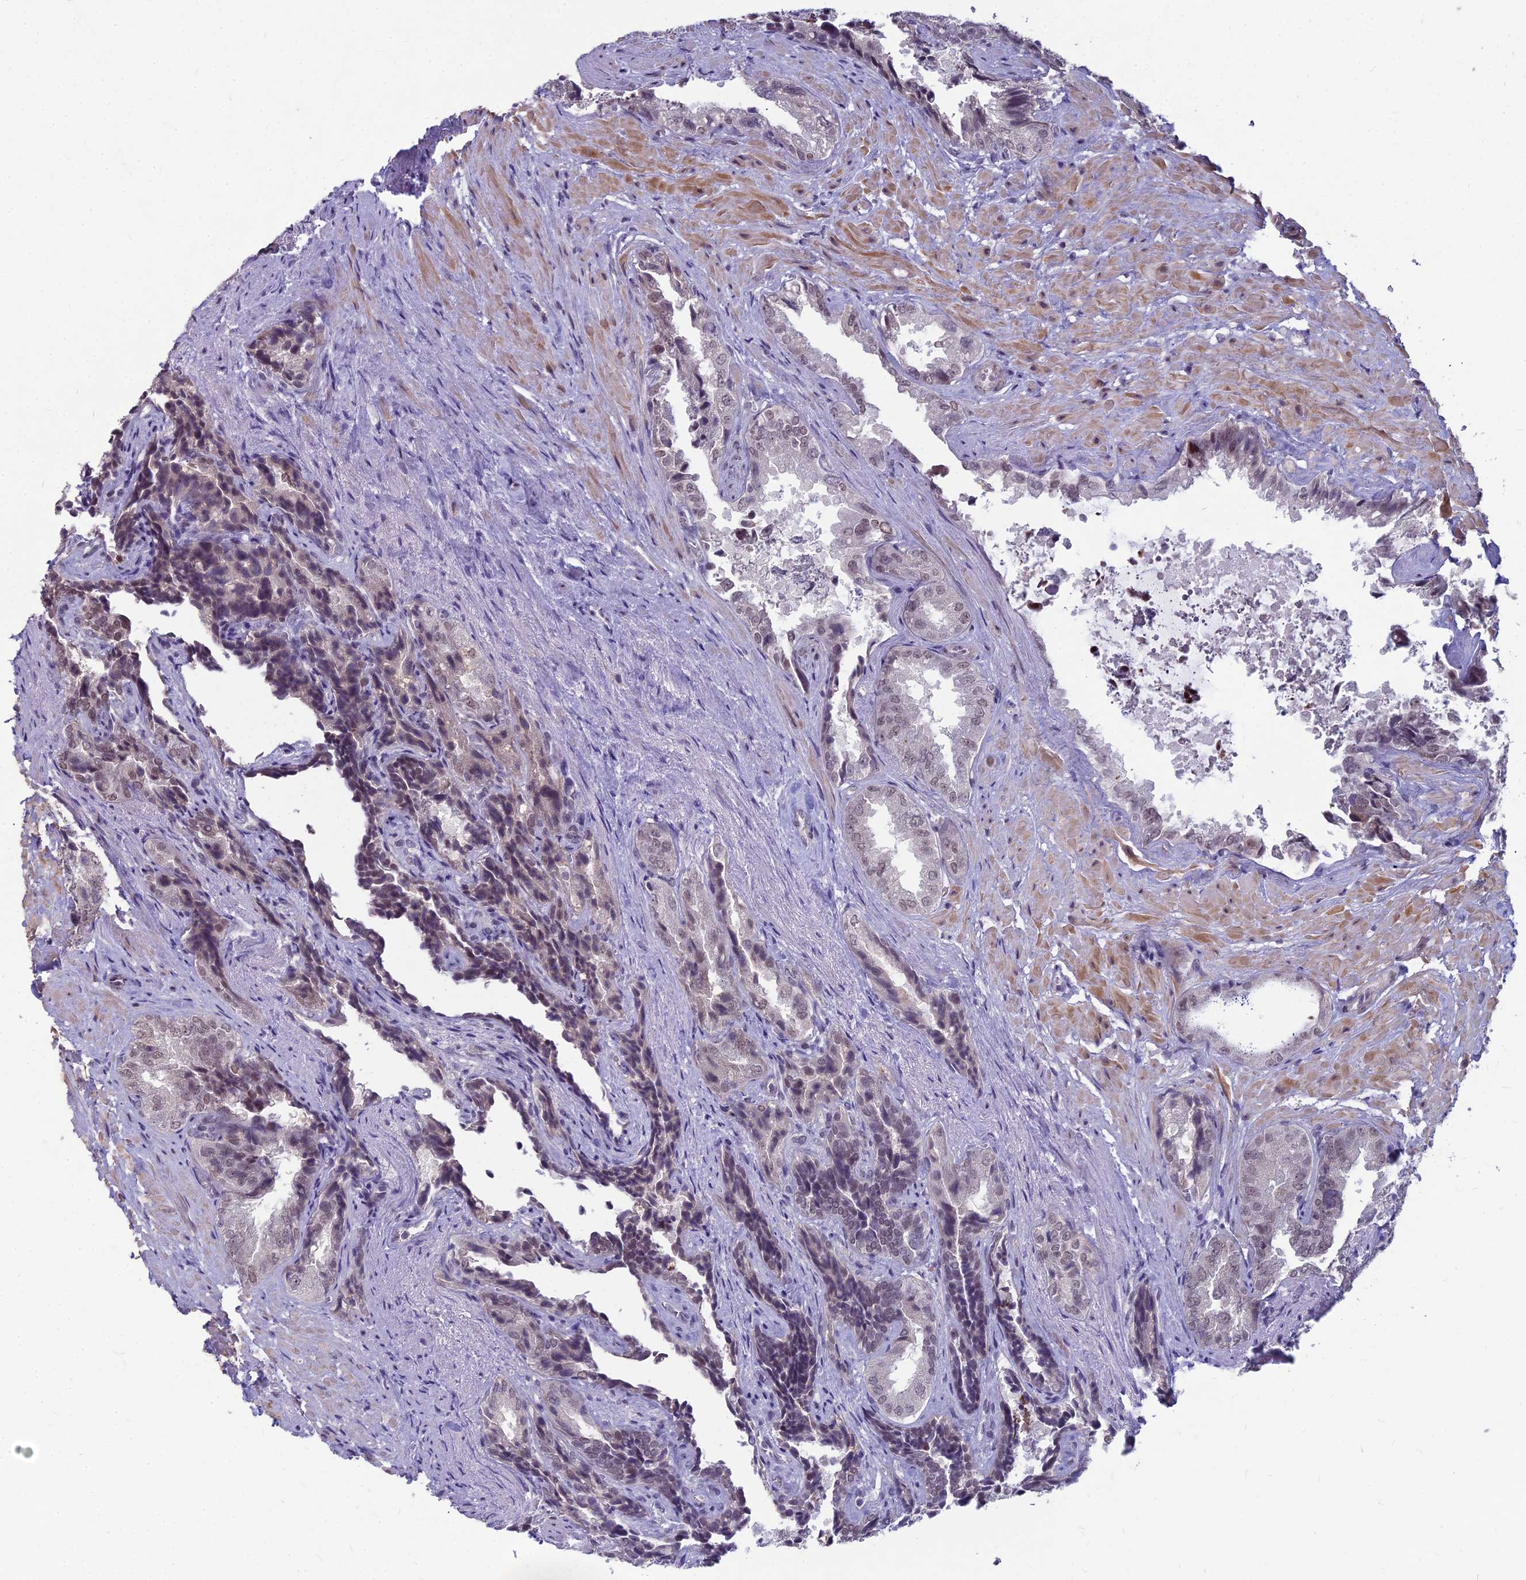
{"staining": {"intensity": "weak", "quantity": "25%-75%", "location": "nuclear"}, "tissue": "seminal vesicle", "cell_type": "Glandular cells", "image_type": "normal", "snomed": [{"axis": "morphology", "description": "Normal tissue, NOS"}, {"axis": "topography", "description": "Seminal veicle"}, {"axis": "topography", "description": "Peripheral nerve tissue"}], "caption": "Immunohistochemical staining of benign human seminal vesicle reveals weak nuclear protein positivity in approximately 25%-75% of glandular cells. (Stains: DAB (3,3'-diaminobenzidine) in brown, nuclei in blue, Microscopy: brightfield microscopy at high magnification).", "gene": "KAT7", "patient": {"sex": "male", "age": 63}}